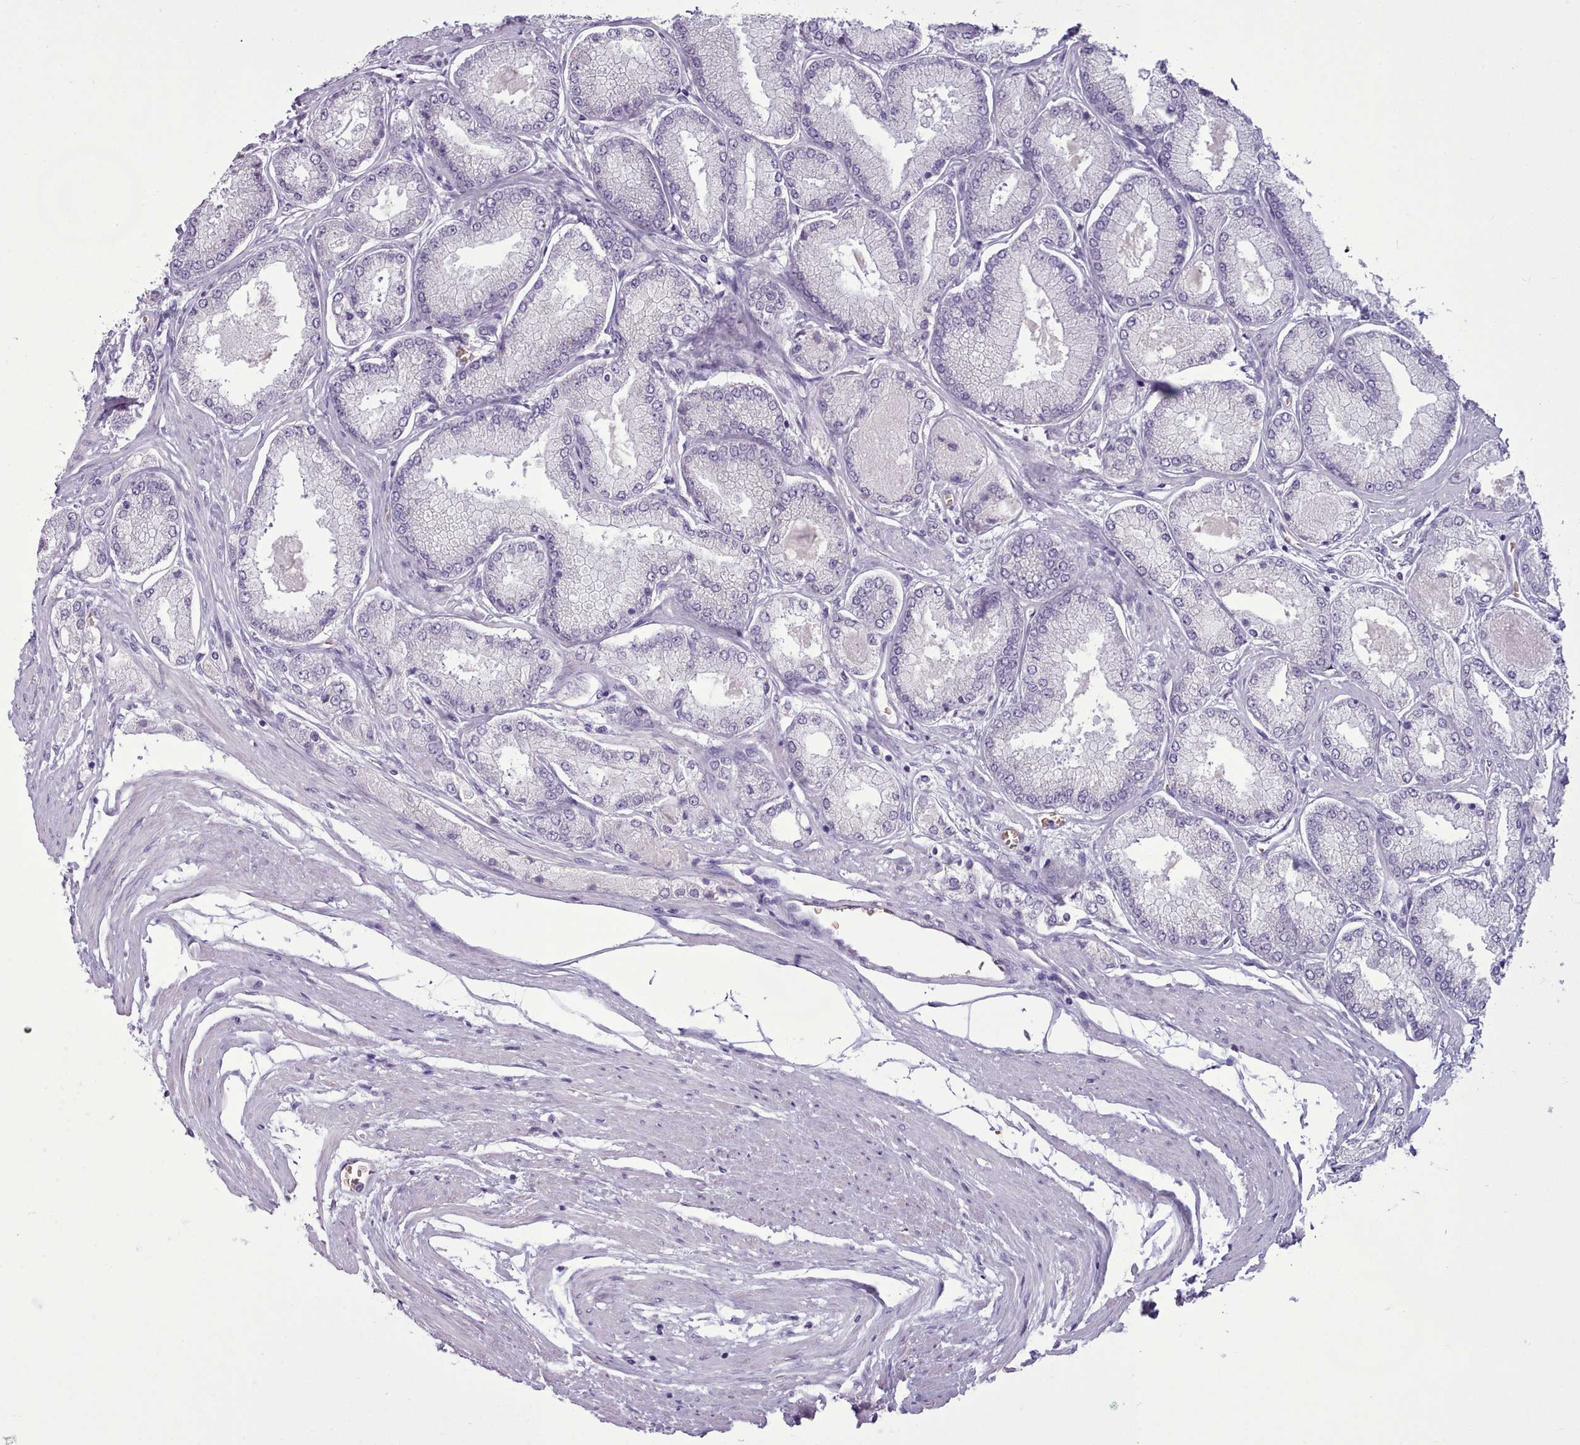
{"staining": {"intensity": "negative", "quantity": "none", "location": "none"}, "tissue": "prostate cancer", "cell_type": "Tumor cells", "image_type": "cancer", "snomed": [{"axis": "morphology", "description": "Adenocarcinoma, Low grade"}, {"axis": "topography", "description": "Prostate"}], "caption": "IHC histopathology image of neoplastic tissue: adenocarcinoma (low-grade) (prostate) stained with DAB displays no significant protein positivity in tumor cells.", "gene": "AK4", "patient": {"sex": "male", "age": 74}}